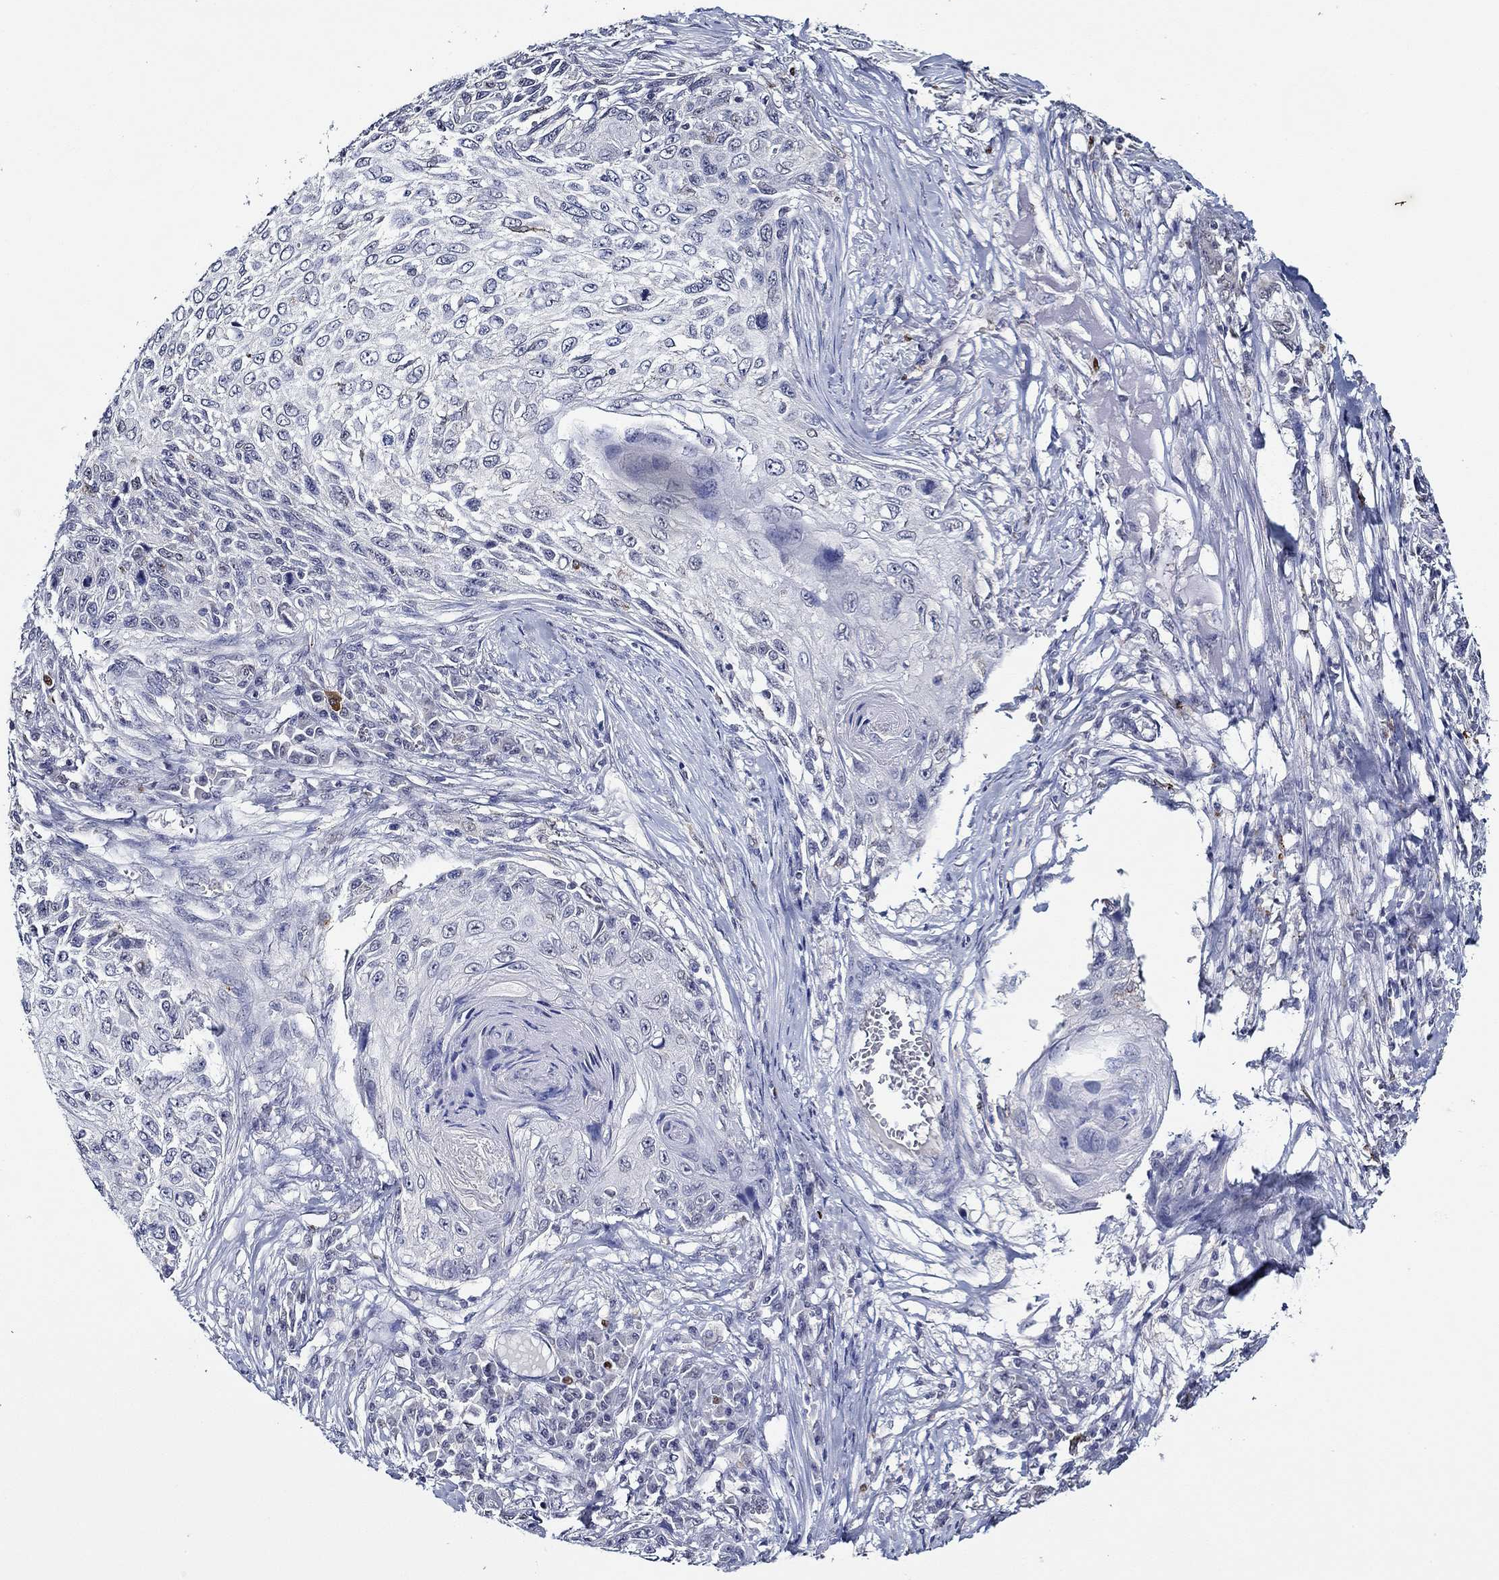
{"staining": {"intensity": "negative", "quantity": "none", "location": "none"}, "tissue": "skin cancer", "cell_type": "Tumor cells", "image_type": "cancer", "snomed": [{"axis": "morphology", "description": "Squamous cell carcinoma, NOS"}, {"axis": "topography", "description": "Skin"}], "caption": "DAB (3,3'-diaminobenzidine) immunohistochemical staining of human skin cancer reveals no significant positivity in tumor cells.", "gene": "GATA2", "patient": {"sex": "male", "age": 92}}